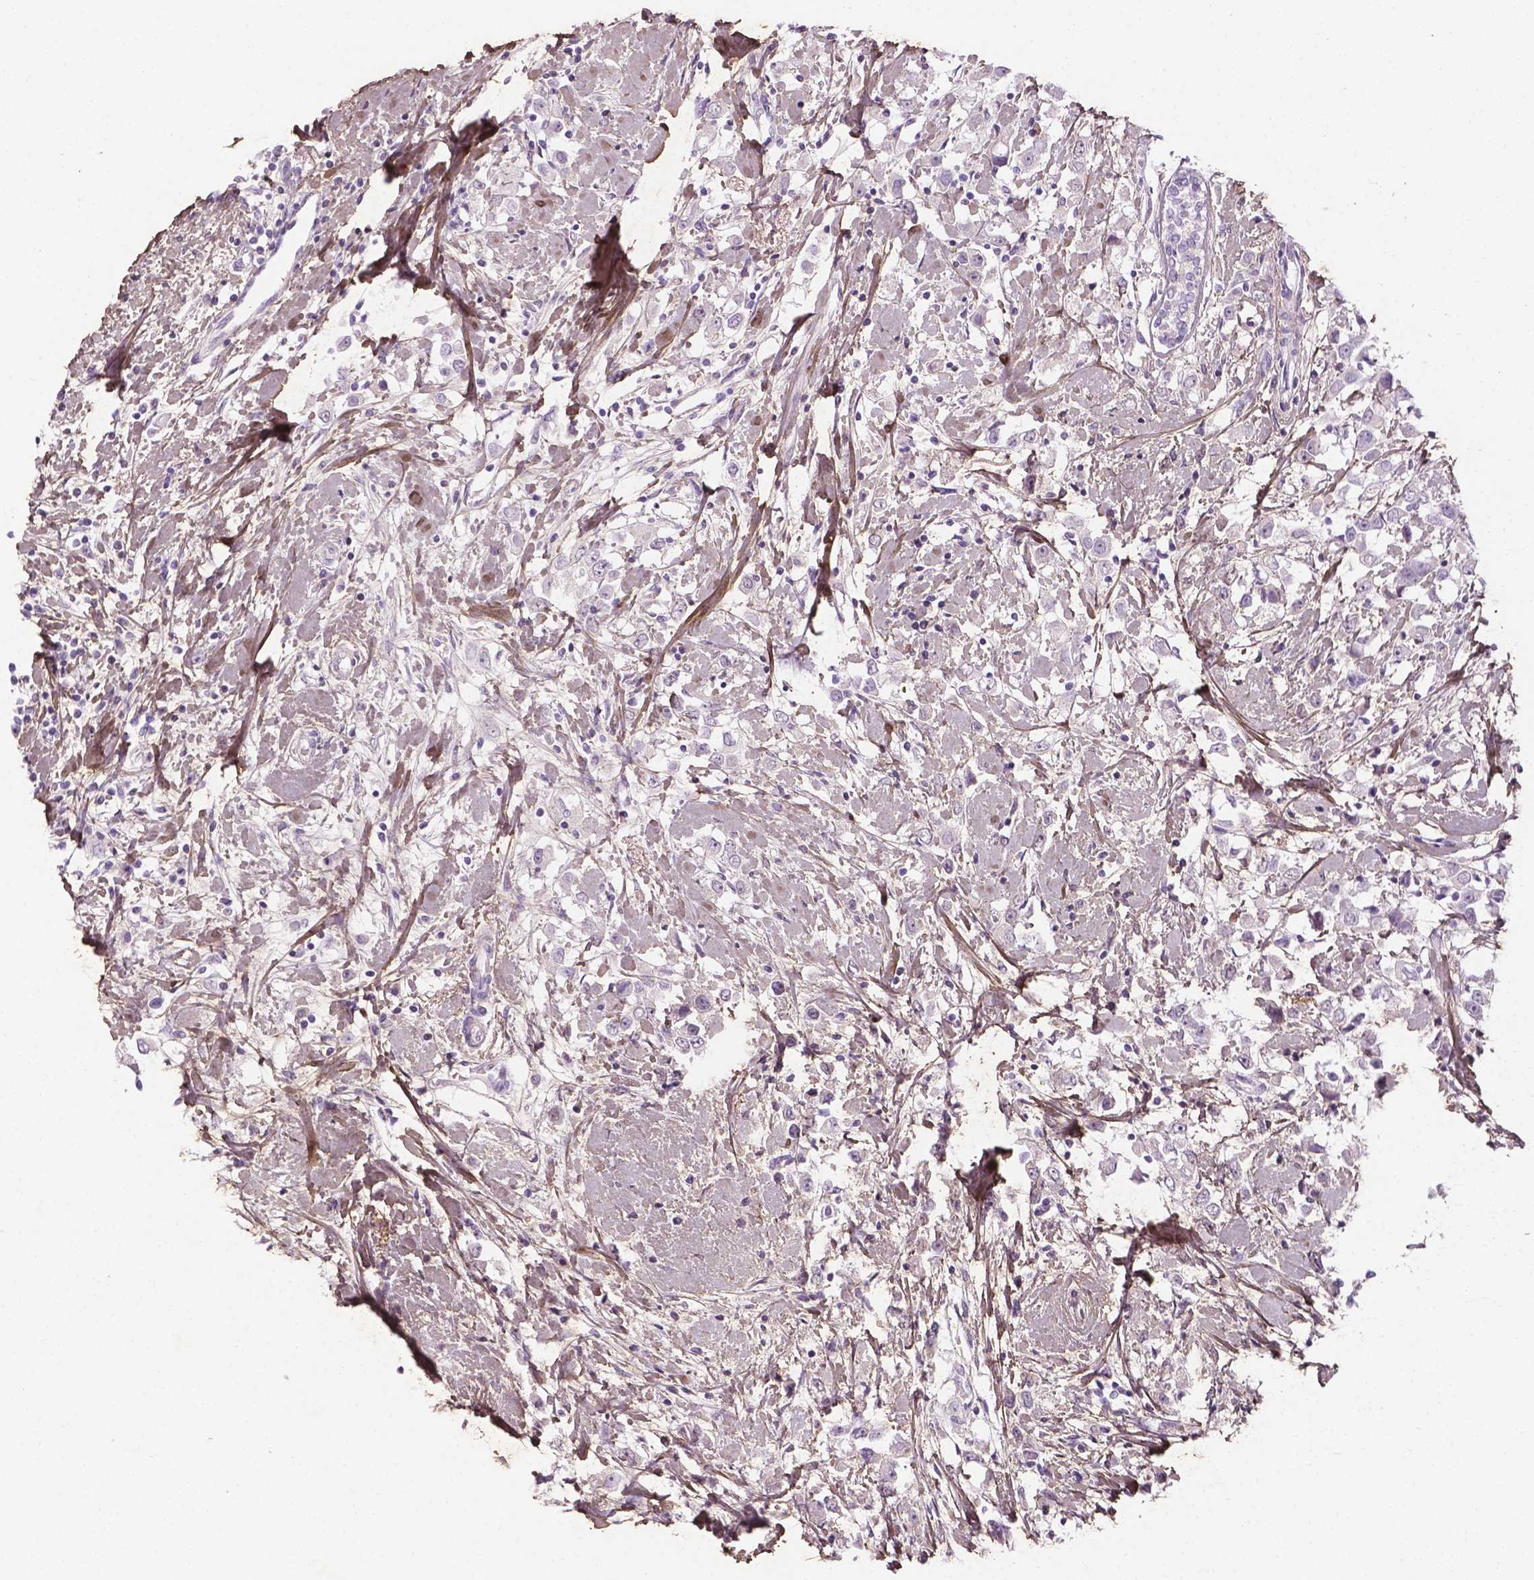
{"staining": {"intensity": "negative", "quantity": "none", "location": "none"}, "tissue": "breast cancer", "cell_type": "Tumor cells", "image_type": "cancer", "snomed": [{"axis": "morphology", "description": "Duct carcinoma"}, {"axis": "topography", "description": "Breast"}], "caption": "Tumor cells are negative for brown protein staining in breast infiltrating ductal carcinoma. Nuclei are stained in blue.", "gene": "DLG2", "patient": {"sex": "female", "age": 61}}